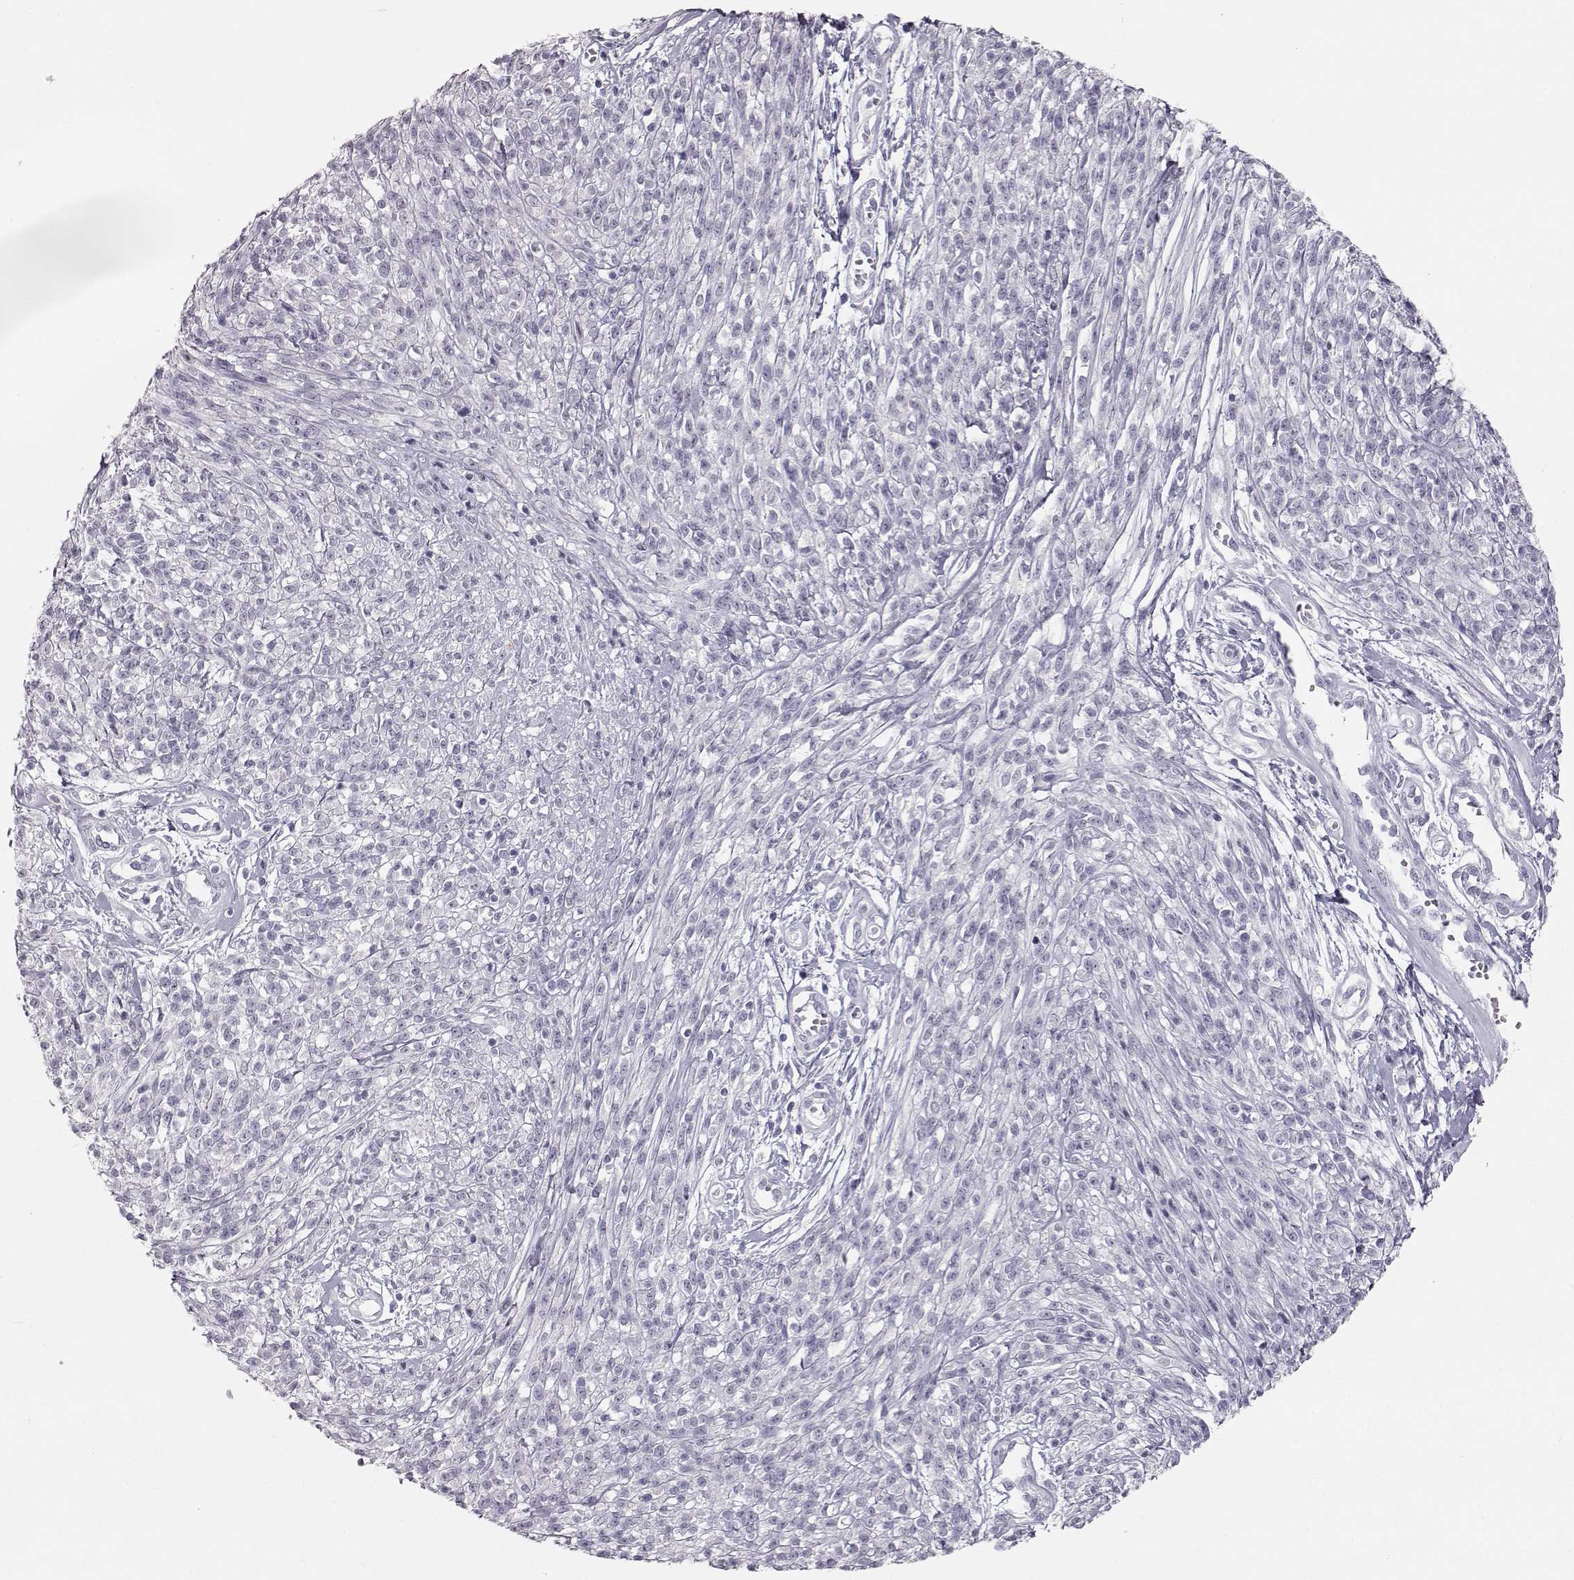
{"staining": {"intensity": "negative", "quantity": "none", "location": "none"}, "tissue": "melanoma", "cell_type": "Tumor cells", "image_type": "cancer", "snomed": [{"axis": "morphology", "description": "Malignant melanoma, NOS"}, {"axis": "topography", "description": "Skin"}, {"axis": "topography", "description": "Skin of trunk"}], "caption": "Immunohistochemistry photomicrograph of neoplastic tissue: human malignant melanoma stained with DAB (3,3'-diaminobenzidine) exhibits no significant protein positivity in tumor cells. Nuclei are stained in blue.", "gene": "KRTAP16-1", "patient": {"sex": "male", "age": 74}}